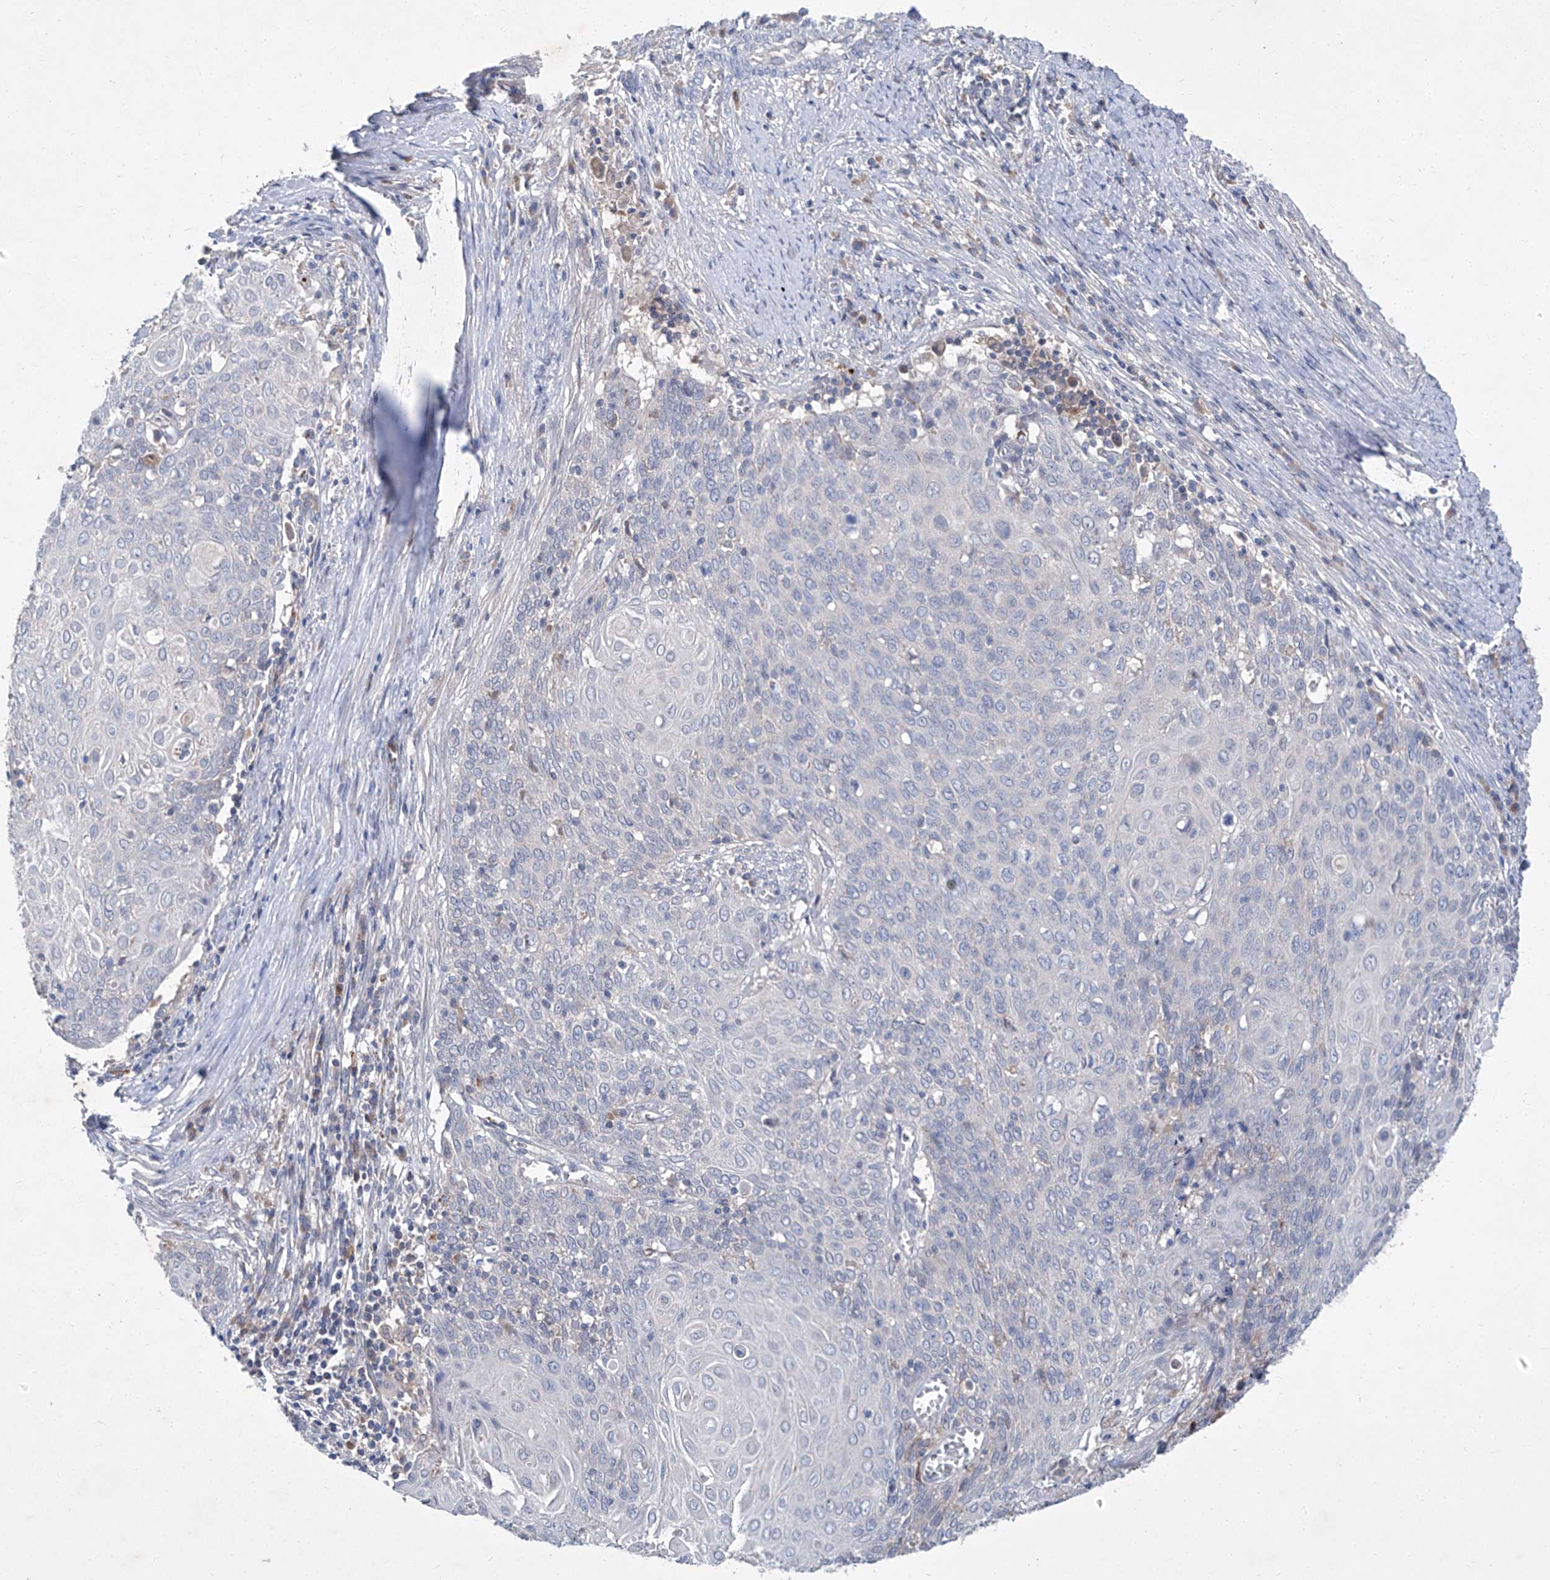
{"staining": {"intensity": "negative", "quantity": "none", "location": "none"}, "tissue": "cervical cancer", "cell_type": "Tumor cells", "image_type": "cancer", "snomed": [{"axis": "morphology", "description": "Squamous cell carcinoma, NOS"}, {"axis": "topography", "description": "Cervix"}], "caption": "Immunohistochemistry (IHC) histopathology image of neoplastic tissue: cervical cancer stained with DAB displays no significant protein positivity in tumor cells. (Immunohistochemistry (IHC), brightfield microscopy, high magnification).", "gene": "SBK2", "patient": {"sex": "female", "age": 39}}